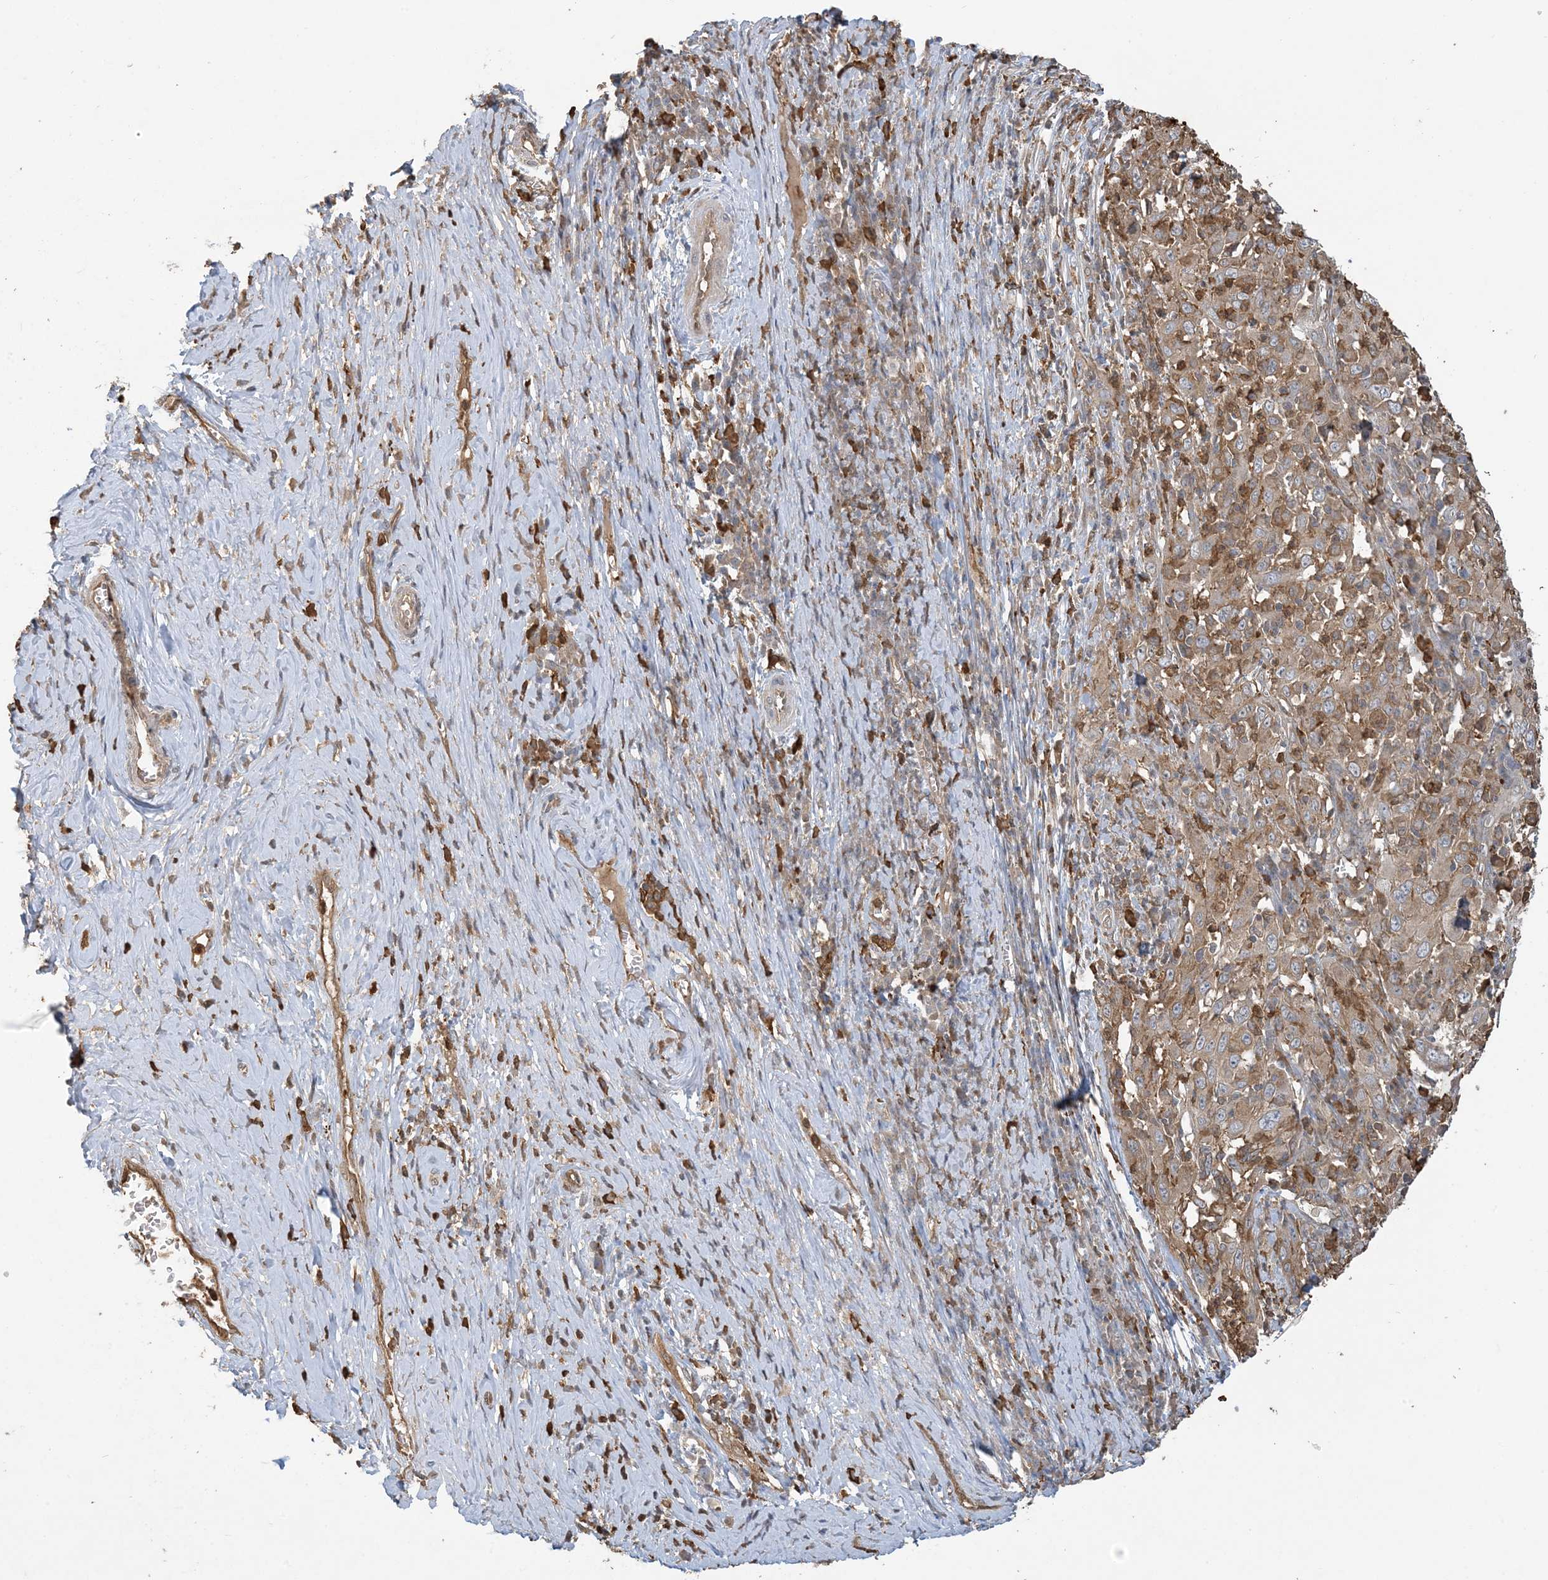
{"staining": {"intensity": "weak", "quantity": ">75%", "location": "cytoplasmic/membranous"}, "tissue": "cervical cancer", "cell_type": "Tumor cells", "image_type": "cancer", "snomed": [{"axis": "morphology", "description": "Squamous cell carcinoma, NOS"}, {"axis": "topography", "description": "Cervix"}], "caption": "Immunohistochemical staining of squamous cell carcinoma (cervical) displays low levels of weak cytoplasmic/membranous positivity in approximately >75% of tumor cells. The protein is stained brown, and the nuclei are stained in blue (DAB IHC with brightfield microscopy, high magnification).", "gene": "TMSB4X", "patient": {"sex": "female", "age": 46}}